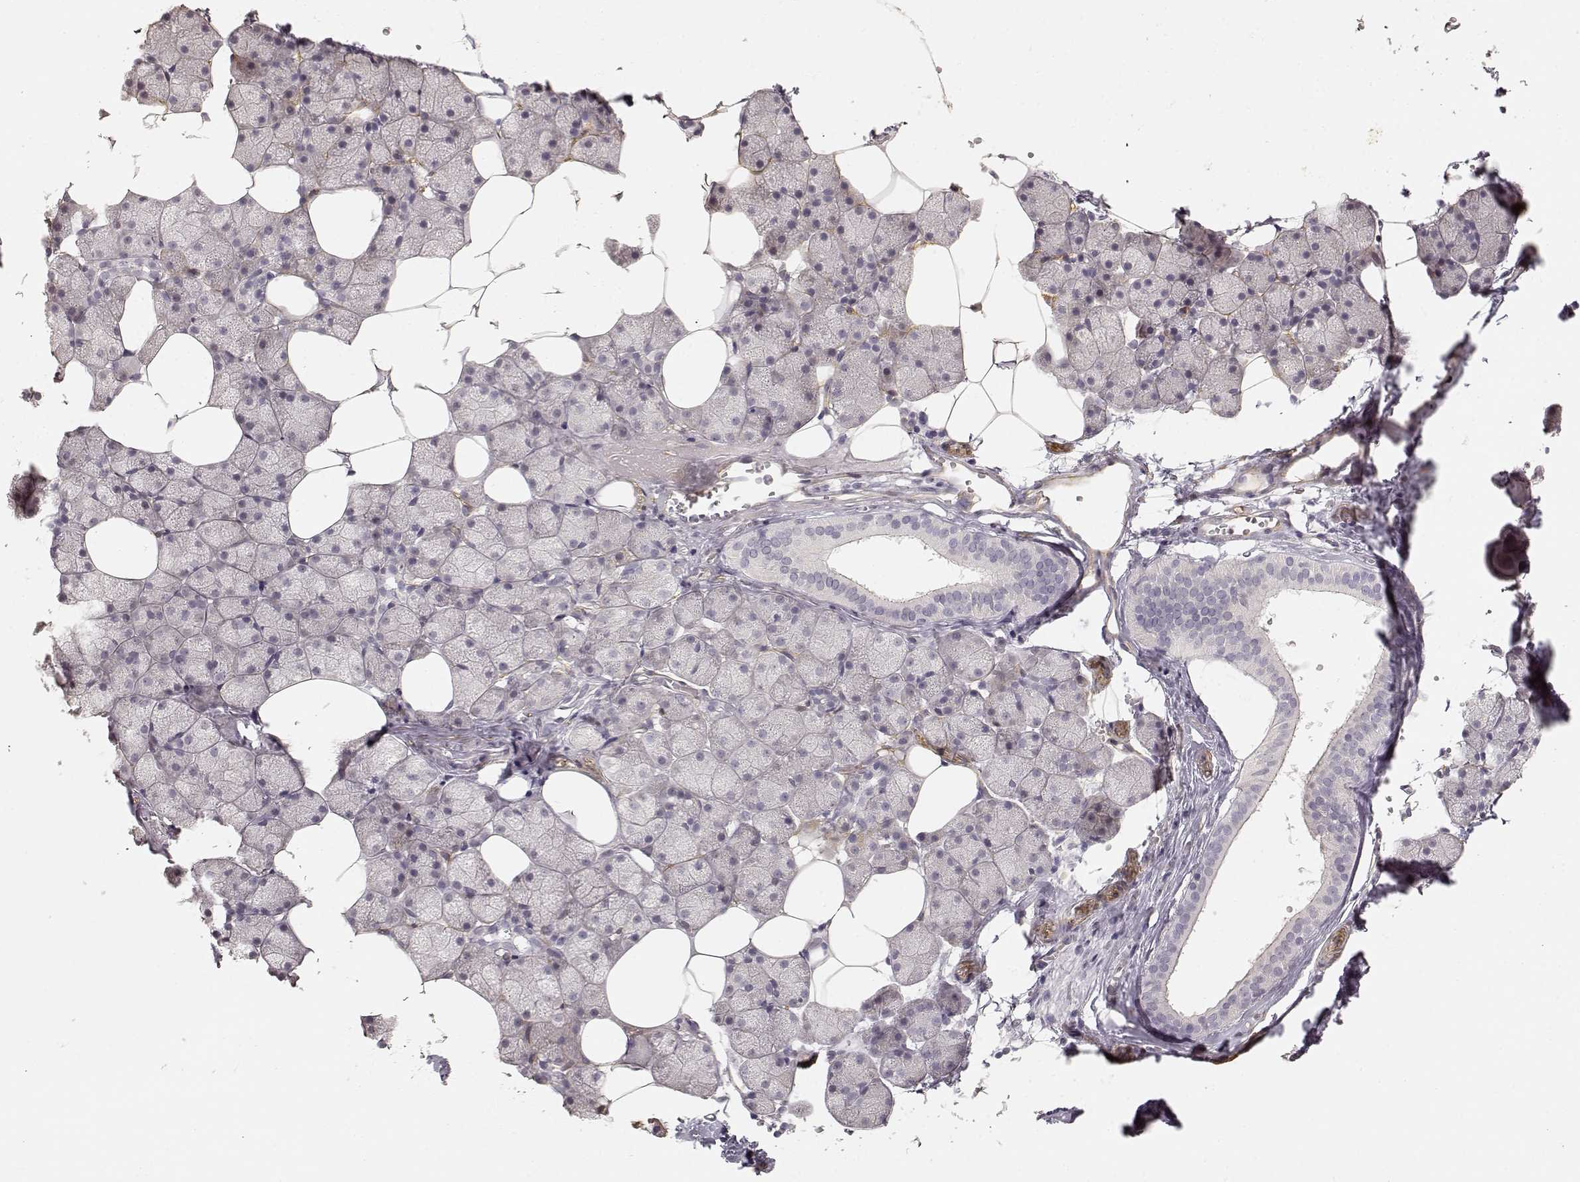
{"staining": {"intensity": "negative", "quantity": "none", "location": "none"}, "tissue": "salivary gland", "cell_type": "Glandular cells", "image_type": "normal", "snomed": [{"axis": "morphology", "description": "Normal tissue, NOS"}, {"axis": "topography", "description": "Salivary gland"}], "caption": "Micrograph shows no protein expression in glandular cells of normal salivary gland. (Brightfield microscopy of DAB immunohistochemistry at high magnification).", "gene": "LAMA4", "patient": {"sex": "male", "age": 38}}